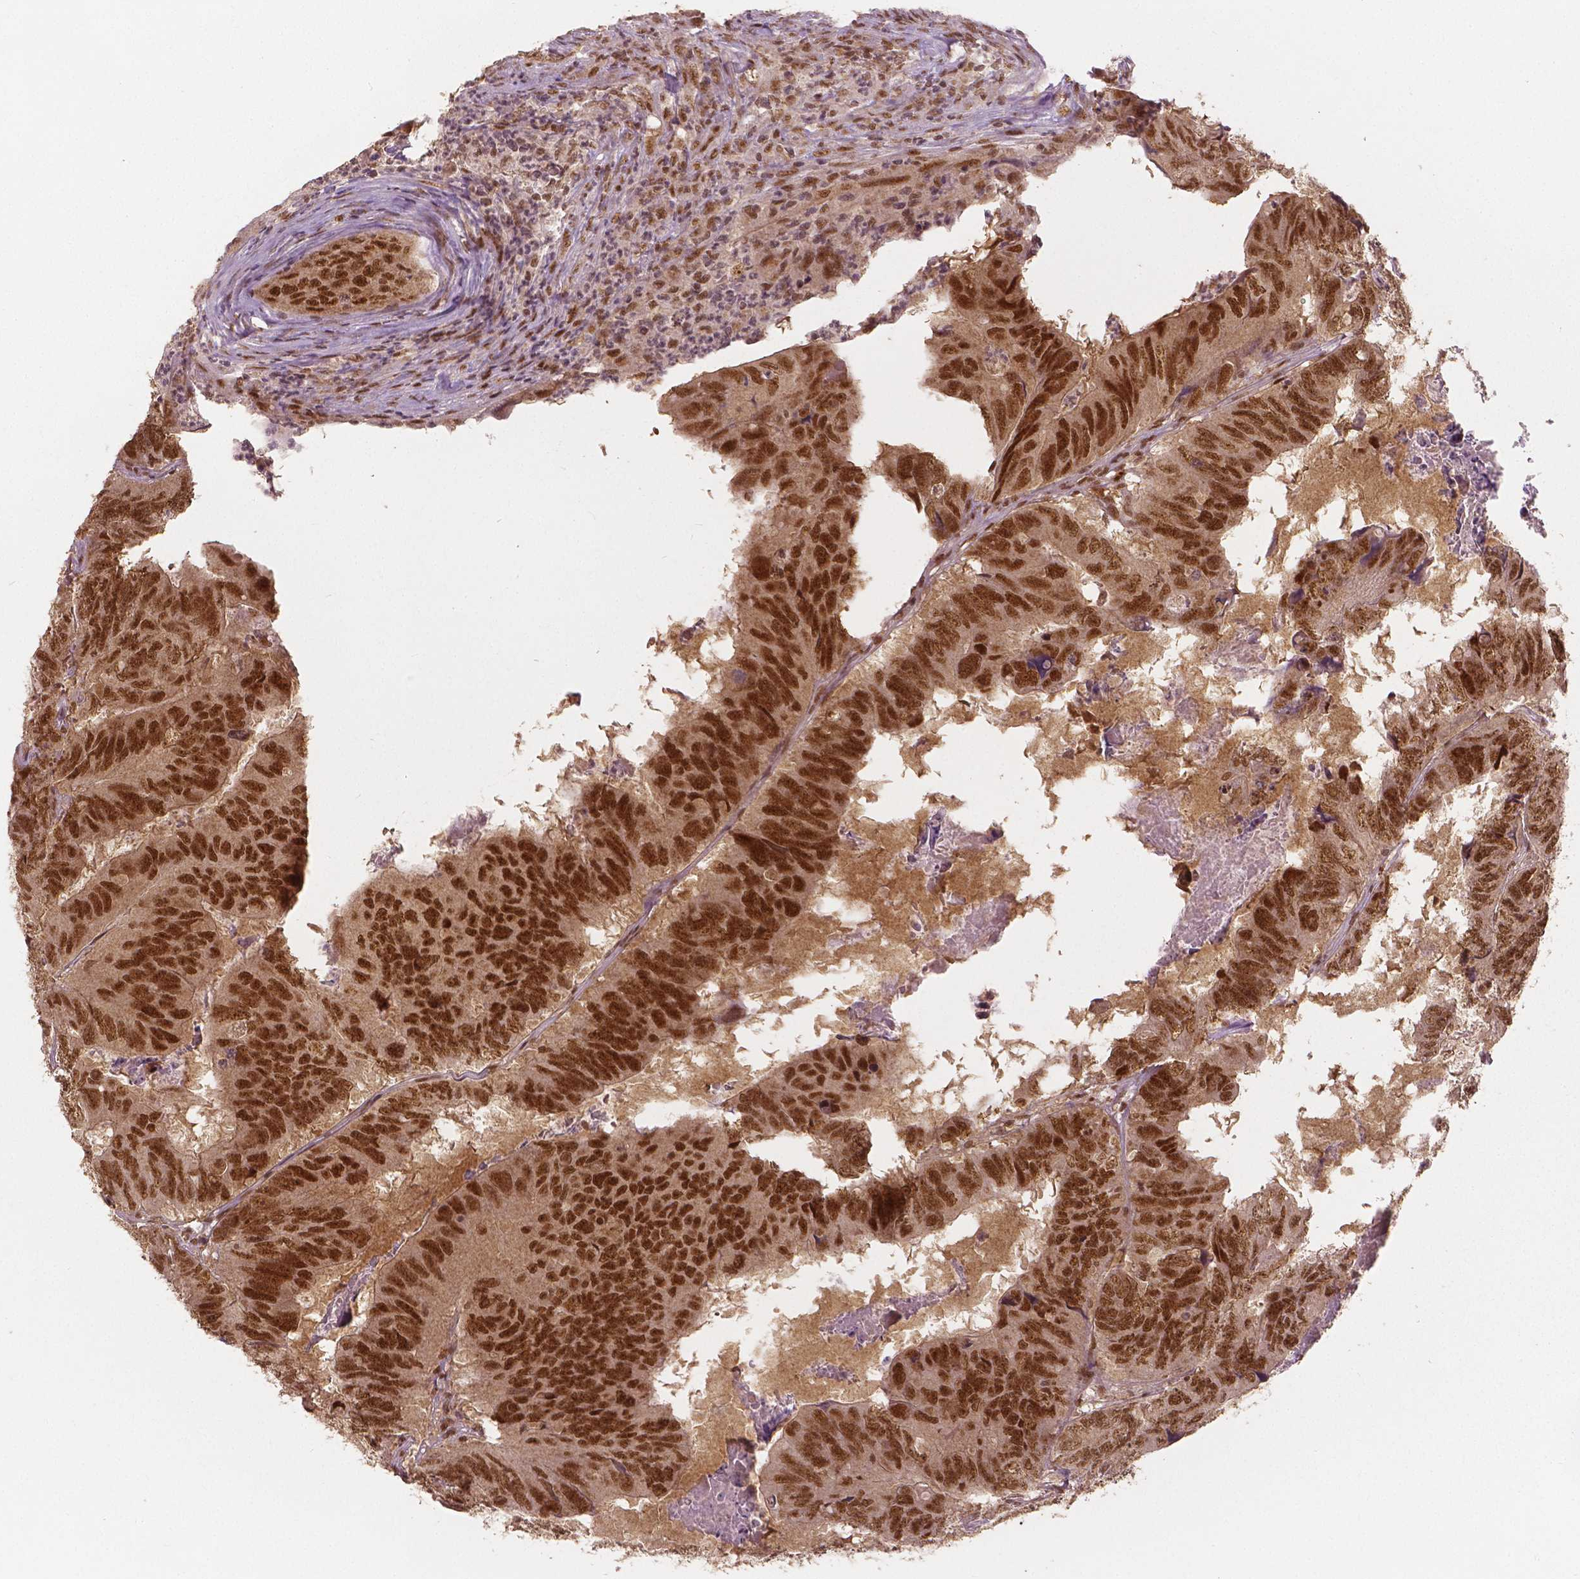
{"staining": {"intensity": "strong", "quantity": ">75%", "location": "nuclear"}, "tissue": "colorectal cancer", "cell_type": "Tumor cells", "image_type": "cancer", "snomed": [{"axis": "morphology", "description": "Adenocarcinoma, NOS"}, {"axis": "topography", "description": "Colon"}], "caption": "Strong nuclear expression for a protein is identified in about >75% of tumor cells of colorectal adenocarcinoma using immunohistochemistry (IHC).", "gene": "NSD2", "patient": {"sex": "male", "age": 79}}